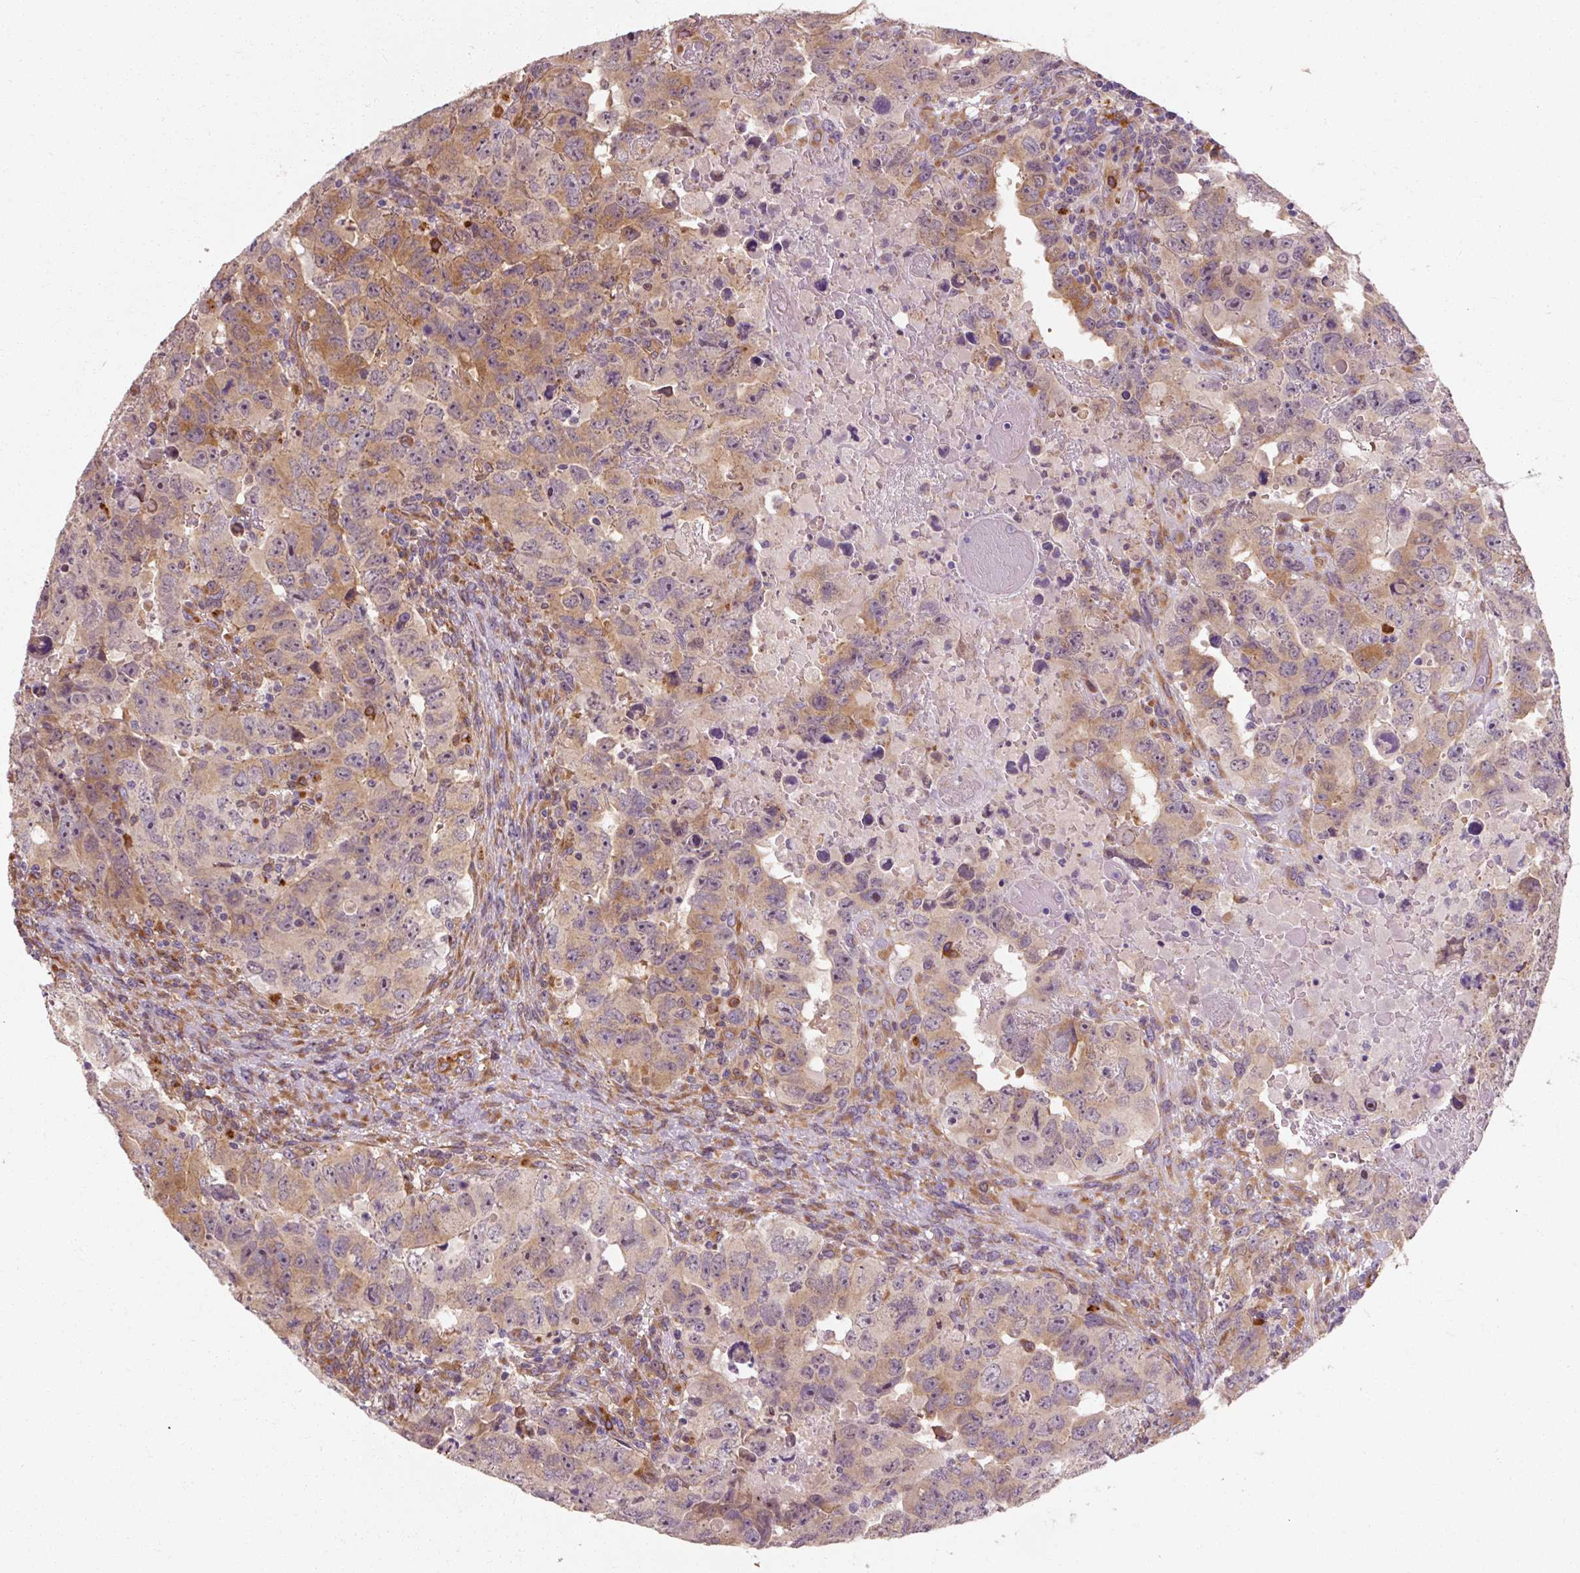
{"staining": {"intensity": "moderate", "quantity": "25%-75%", "location": "cytoplasmic/membranous"}, "tissue": "testis cancer", "cell_type": "Tumor cells", "image_type": "cancer", "snomed": [{"axis": "morphology", "description": "Carcinoma, Embryonal, NOS"}, {"axis": "topography", "description": "Testis"}], "caption": "Human testis cancer (embryonal carcinoma) stained with a brown dye displays moderate cytoplasmic/membranous positive staining in about 25%-75% of tumor cells.", "gene": "TBC1D4", "patient": {"sex": "male", "age": 24}}